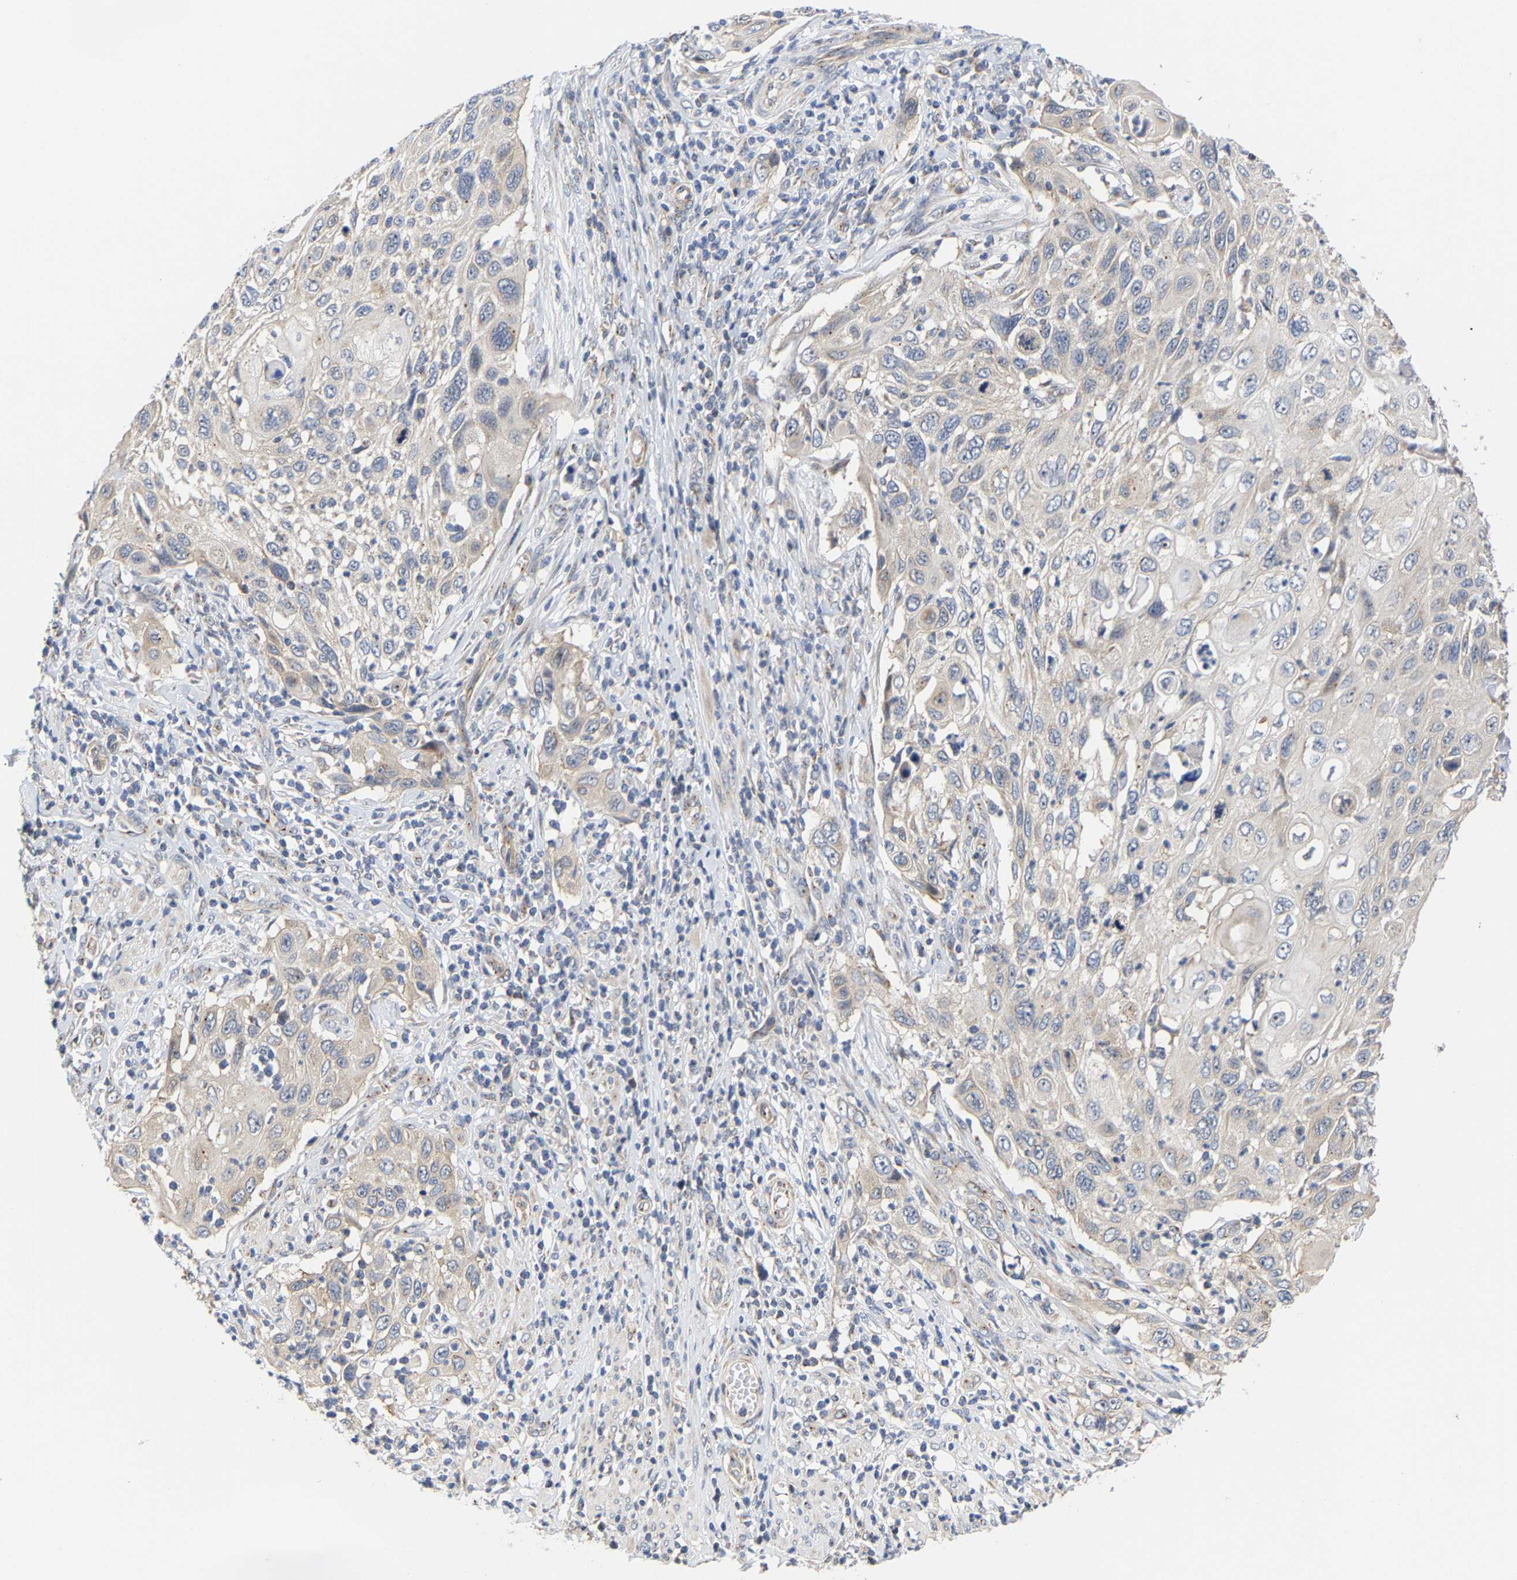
{"staining": {"intensity": "weak", "quantity": "<25%", "location": "cytoplasmic/membranous"}, "tissue": "cervical cancer", "cell_type": "Tumor cells", "image_type": "cancer", "snomed": [{"axis": "morphology", "description": "Squamous cell carcinoma, NOS"}, {"axis": "topography", "description": "Cervix"}], "caption": "A high-resolution micrograph shows immunohistochemistry staining of cervical squamous cell carcinoma, which displays no significant expression in tumor cells.", "gene": "PCNT", "patient": {"sex": "female", "age": 70}}